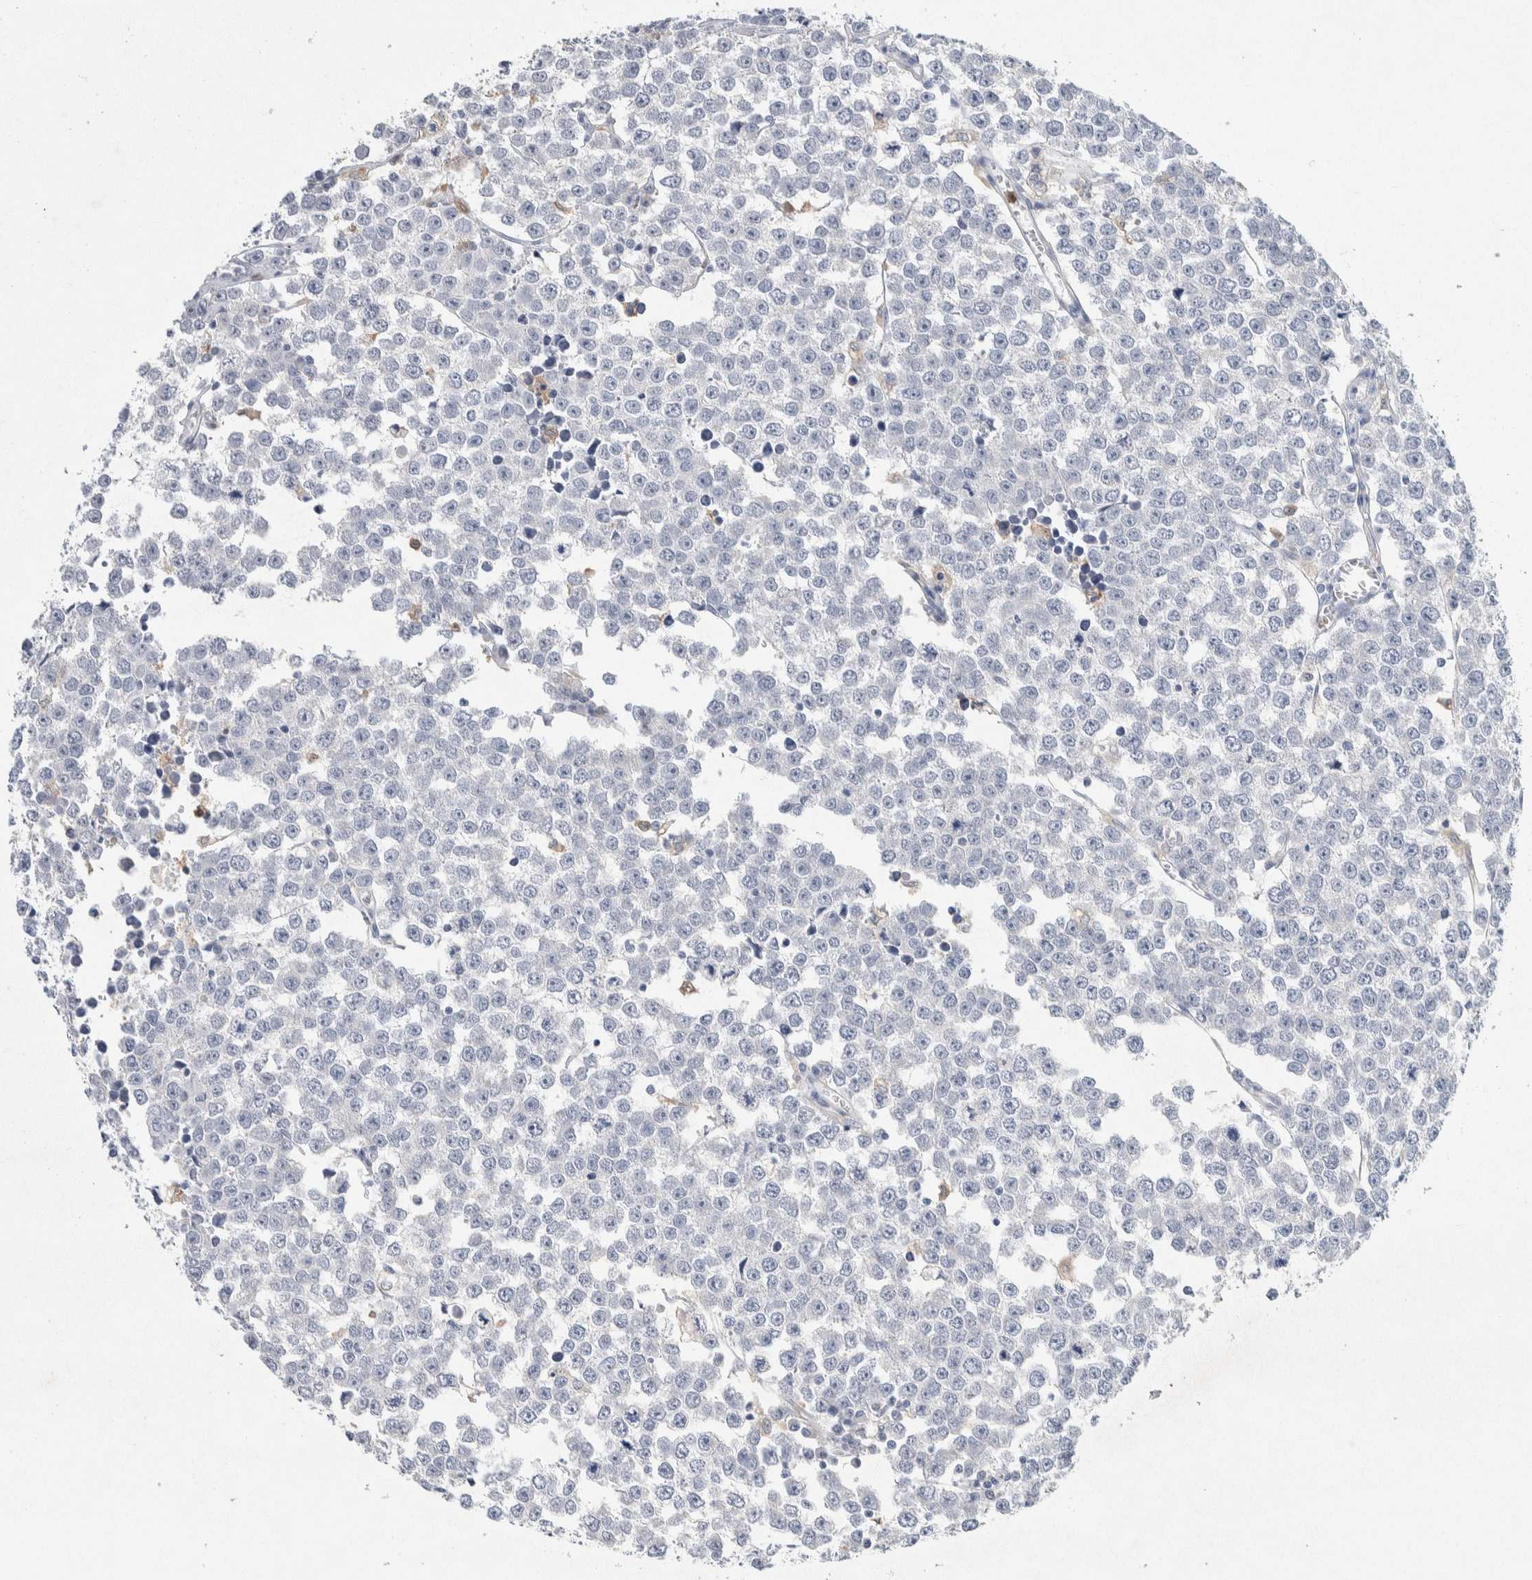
{"staining": {"intensity": "negative", "quantity": "none", "location": "none"}, "tissue": "testis cancer", "cell_type": "Tumor cells", "image_type": "cancer", "snomed": [{"axis": "morphology", "description": "Seminoma, NOS"}, {"axis": "morphology", "description": "Carcinoma, Embryonal, NOS"}, {"axis": "topography", "description": "Testis"}], "caption": "Testis cancer was stained to show a protein in brown. There is no significant staining in tumor cells. (Immunohistochemistry (ihc), brightfield microscopy, high magnification).", "gene": "NCF2", "patient": {"sex": "male", "age": 52}}